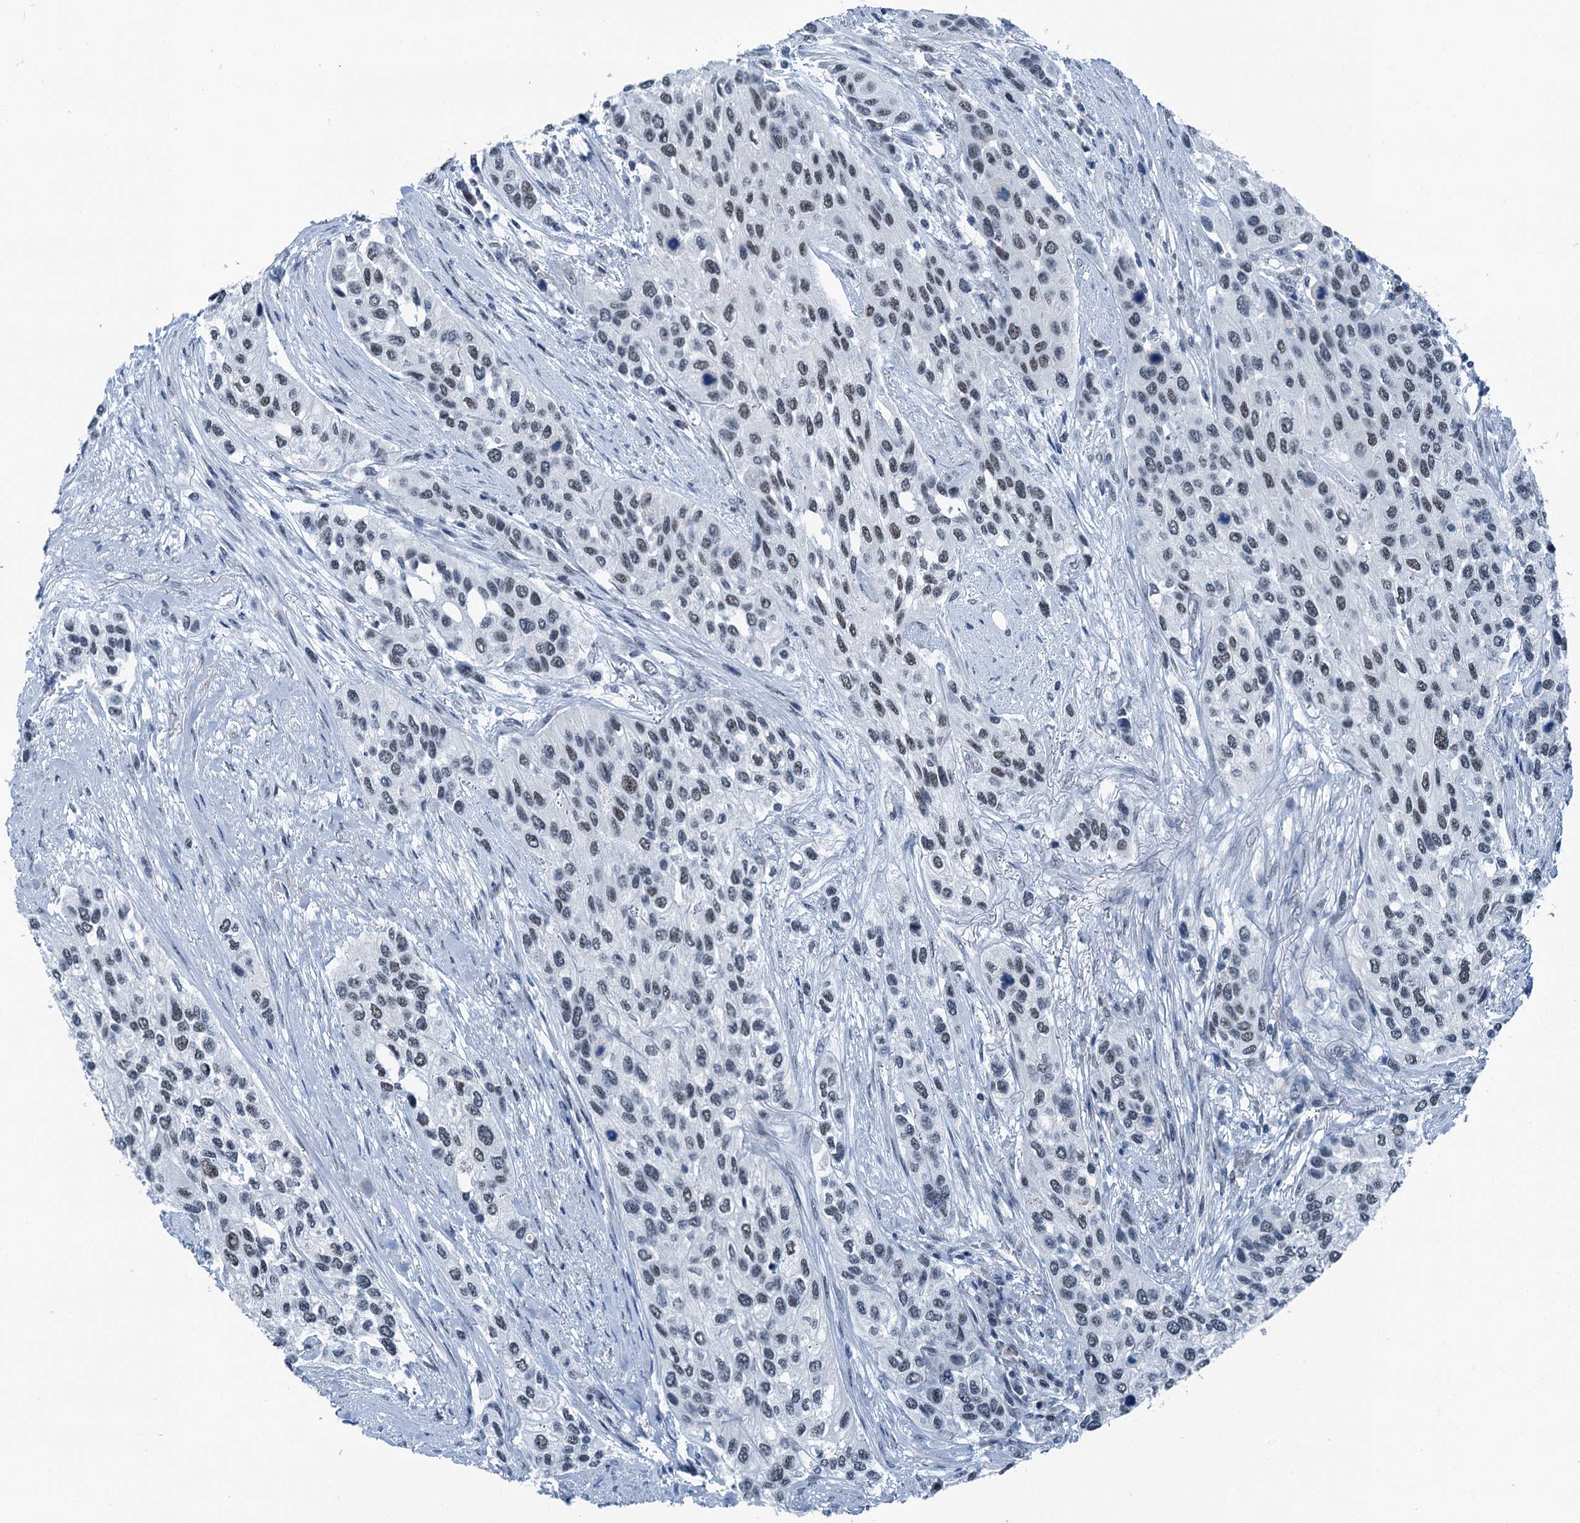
{"staining": {"intensity": "moderate", "quantity": "<25%", "location": "nuclear"}, "tissue": "urothelial cancer", "cell_type": "Tumor cells", "image_type": "cancer", "snomed": [{"axis": "morphology", "description": "Normal tissue, NOS"}, {"axis": "morphology", "description": "Urothelial carcinoma, High grade"}, {"axis": "topography", "description": "Vascular tissue"}, {"axis": "topography", "description": "Urinary bladder"}], "caption": "IHC of human urothelial cancer displays low levels of moderate nuclear positivity in approximately <25% of tumor cells.", "gene": "TRPT1", "patient": {"sex": "female", "age": 56}}